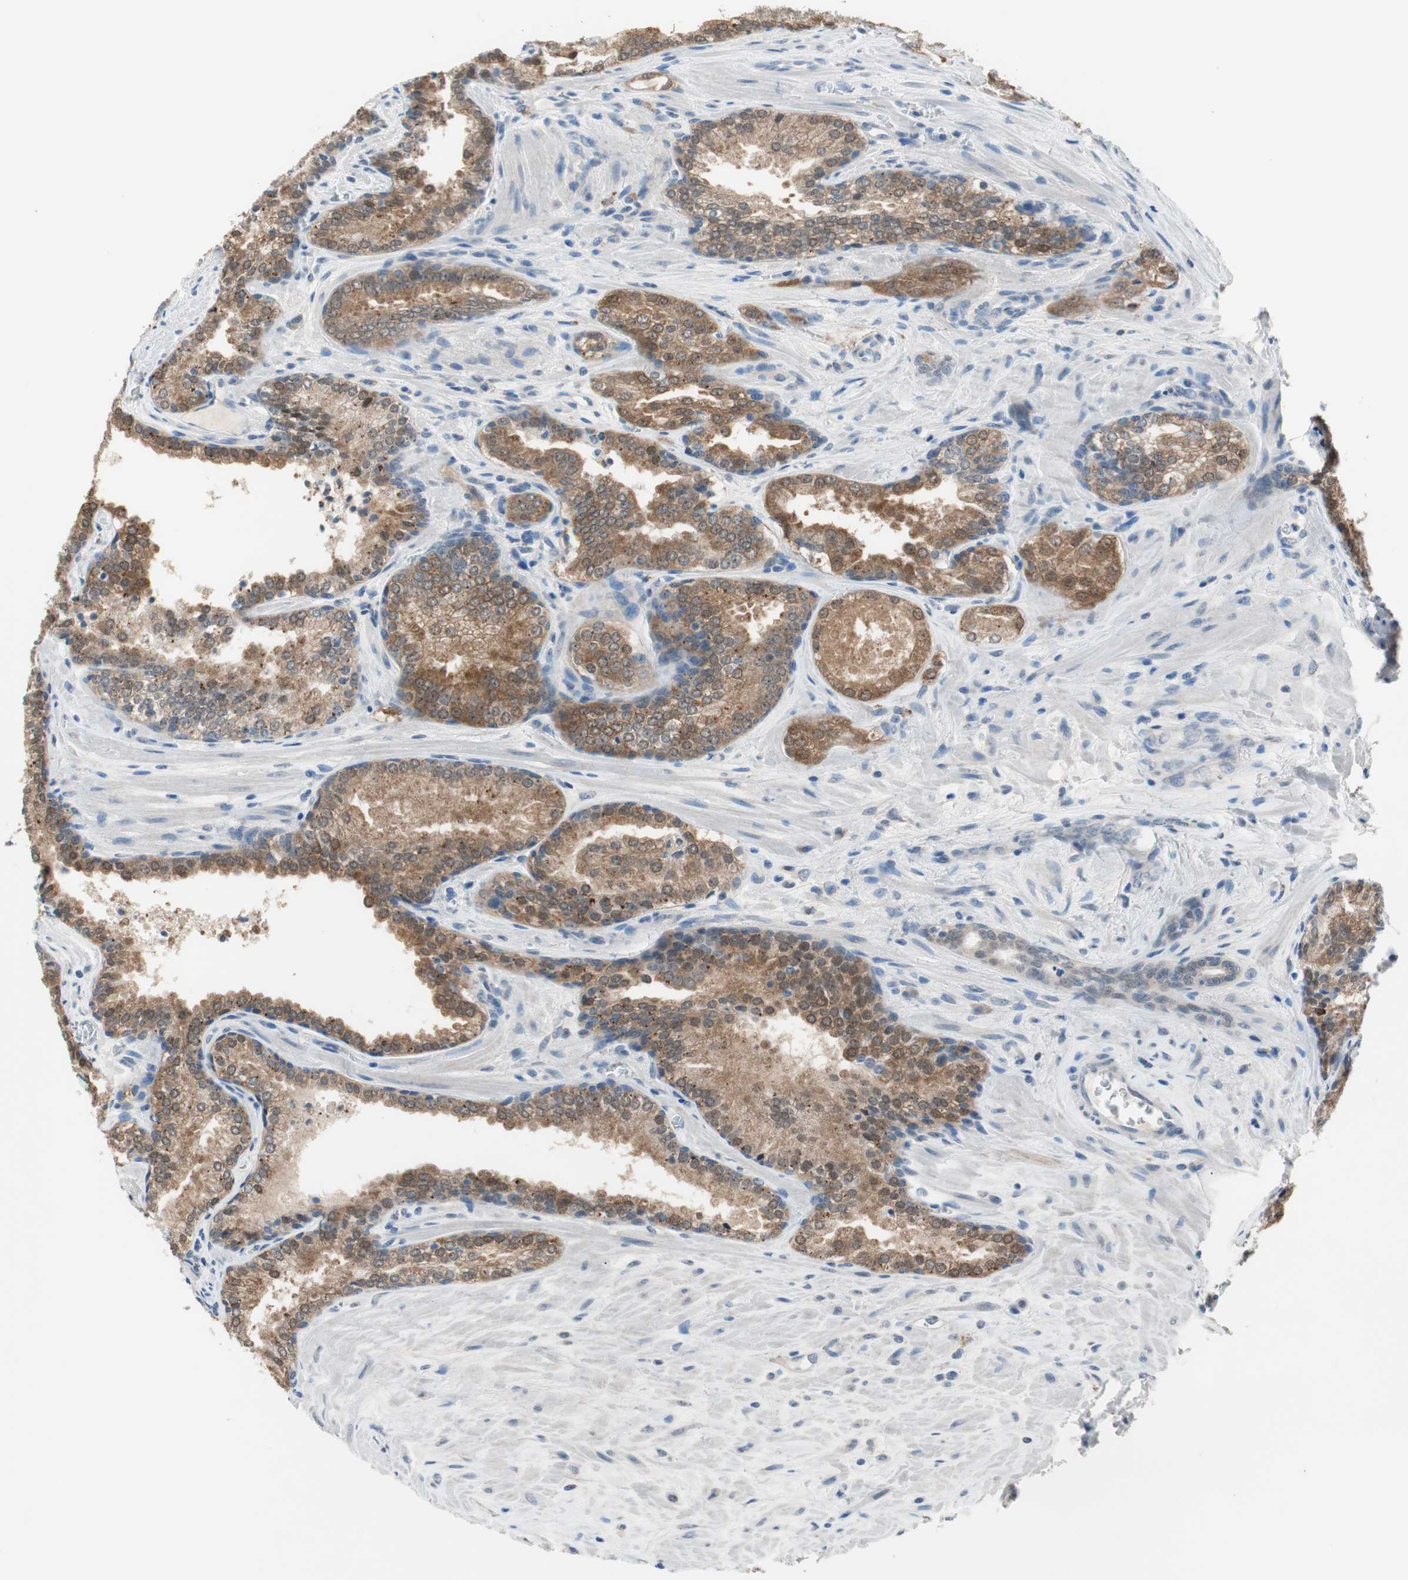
{"staining": {"intensity": "moderate", "quantity": ">75%", "location": "cytoplasmic/membranous"}, "tissue": "prostate cancer", "cell_type": "Tumor cells", "image_type": "cancer", "snomed": [{"axis": "morphology", "description": "Adenocarcinoma, Low grade"}, {"axis": "topography", "description": "Prostate"}], "caption": "IHC micrograph of neoplastic tissue: human prostate cancer (adenocarcinoma (low-grade)) stained using immunohistochemistry (IHC) exhibits medium levels of moderate protein expression localized specifically in the cytoplasmic/membranous of tumor cells, appearing as a cytoplasmic/membranous brown color.", "gene": "GRHL1", "patient": {"sex": "male", "age": 60}}